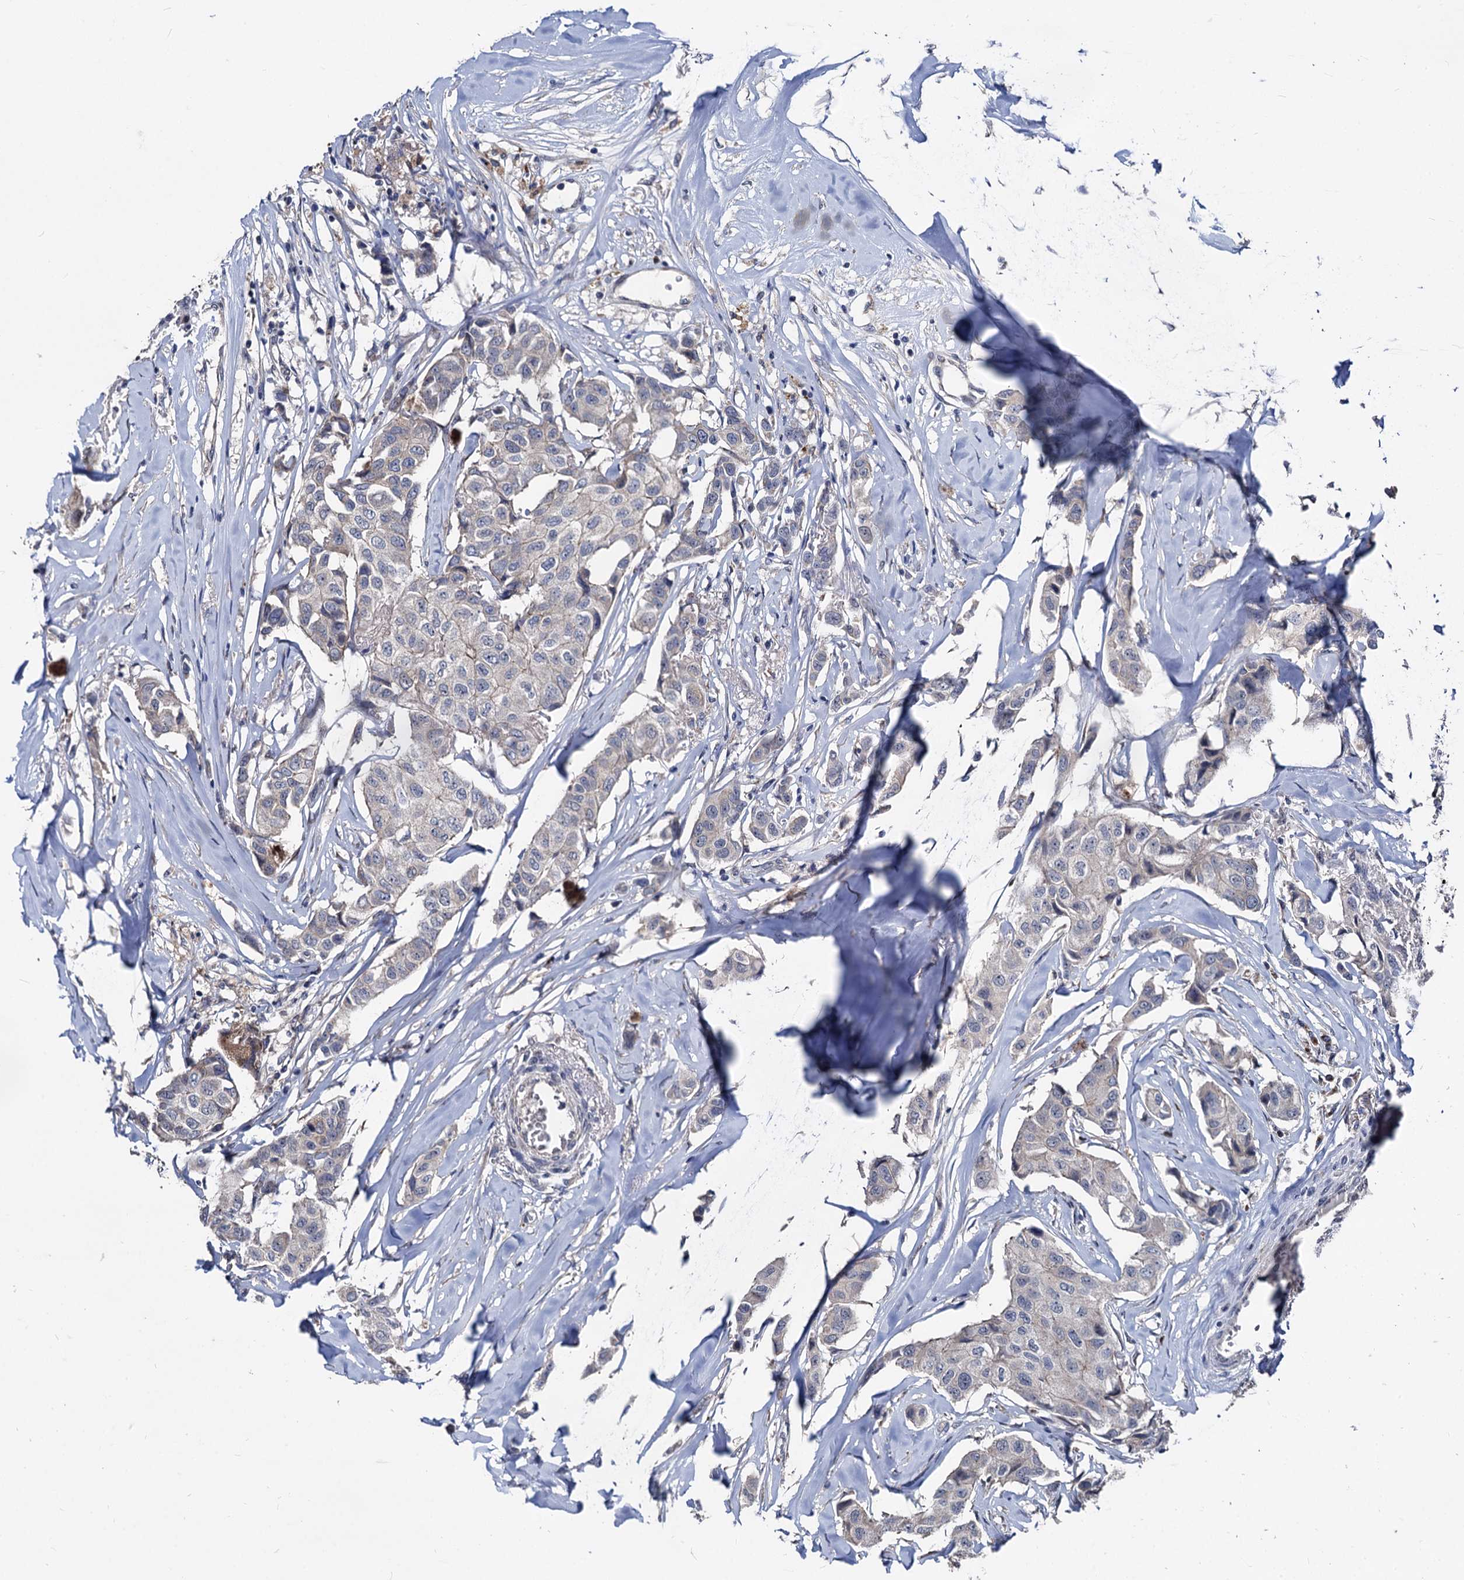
{"staining": {"intensity": "negative", "quantity": "none", "location": "none"}, "tissue": "breast cancer", "cell_type": "Tumor cells", "image_type": "cancer", "snomed": [{"axis": "morphology", "description": "Duct carcinoma"}, {"axis": "topography", "description": "Breast"}], "caption": "An immunohistochemistry image of breast invasive ductal carcinoma is shown. There is no staining in tumor cells of breast invasive ductal carcinoma. (Immunohistochemistry (ihc), brightfield microscopy, high magnification).", "gene": "SMAGP", "patient": {"sex": "female", "age": 80}}